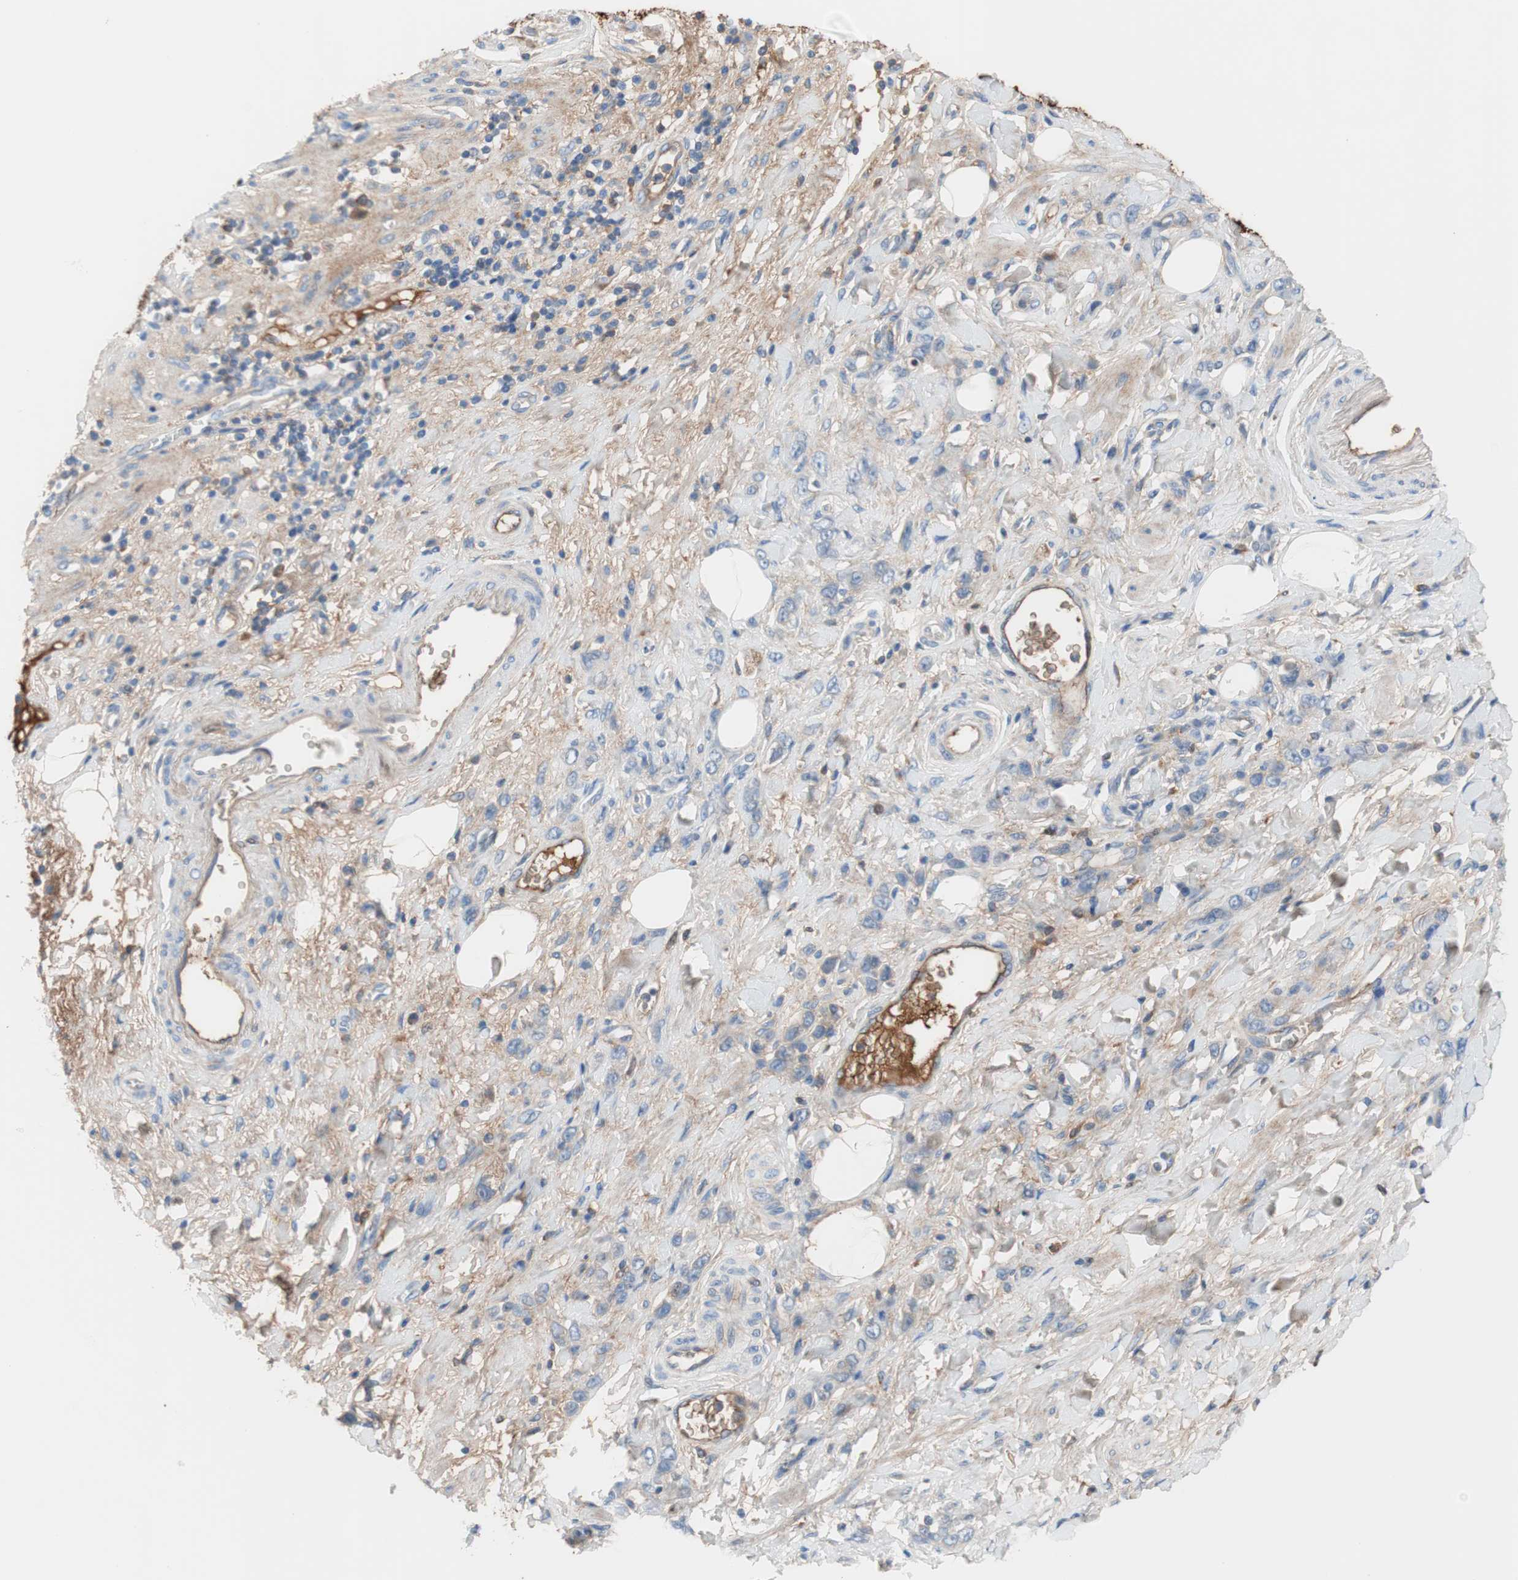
{"staining": {"intensity": "negative", "quantity": "none", "location": "none"}, "tissue": "stomach cancer", "cell_type": "Tumor cells", "image_type": "cancer", "snomed": [{"axis": "morphology", "description": "Adenocarcinoma, NOS"}, {"axis": "topography", "description": "Stomach"}], "caption": "There is no significant staining in tumor cells of stomach cancer (adenocarcinoma). (Stains: DAB (3,3'-diaminobenzidine) immunohistochemistry with hematoxylin counter stain, Microscopy: brightfield microscopy at high magnification).", "gene": "RBP4", "patient": {"sex": "male", "age": 82}}